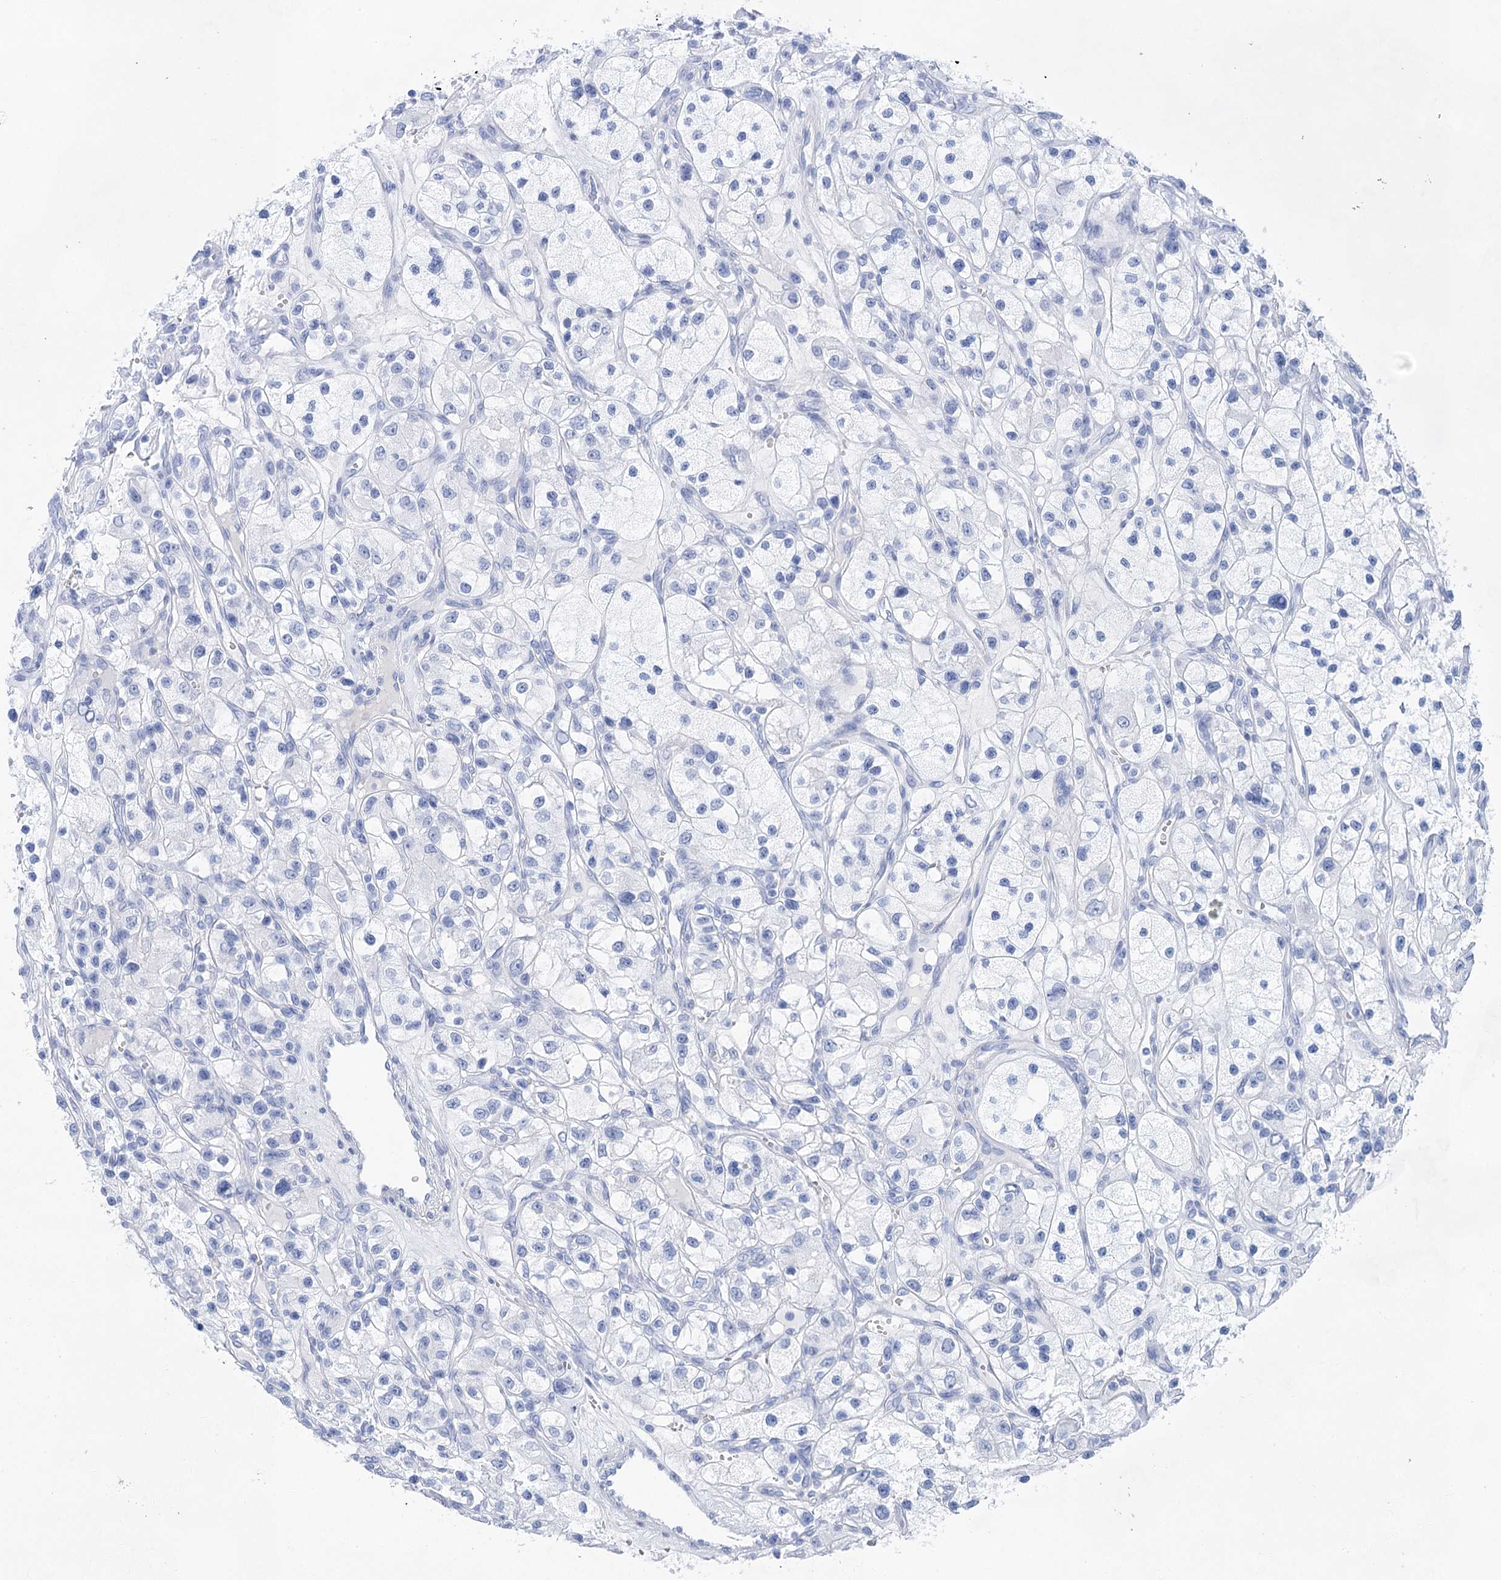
{"staining": {"intensity": "negative", "quantity": "none", "location": "none"}, "tissue": "renal cancer", "cell_type": "Tumor cells", "image_type": "cancer", "snomed": [{"axis": "morphology", "description": "Adenocarcinoma, NOS"}, {"axis": "topography", "description": "Kidney"}], "caption": "The immunohistochemistry (IHC) micrograph has no significant expression in tumor cells of renal cancer tissue.", "gene": "LALBA", "patient": {"sex": "female", "age": 57}}